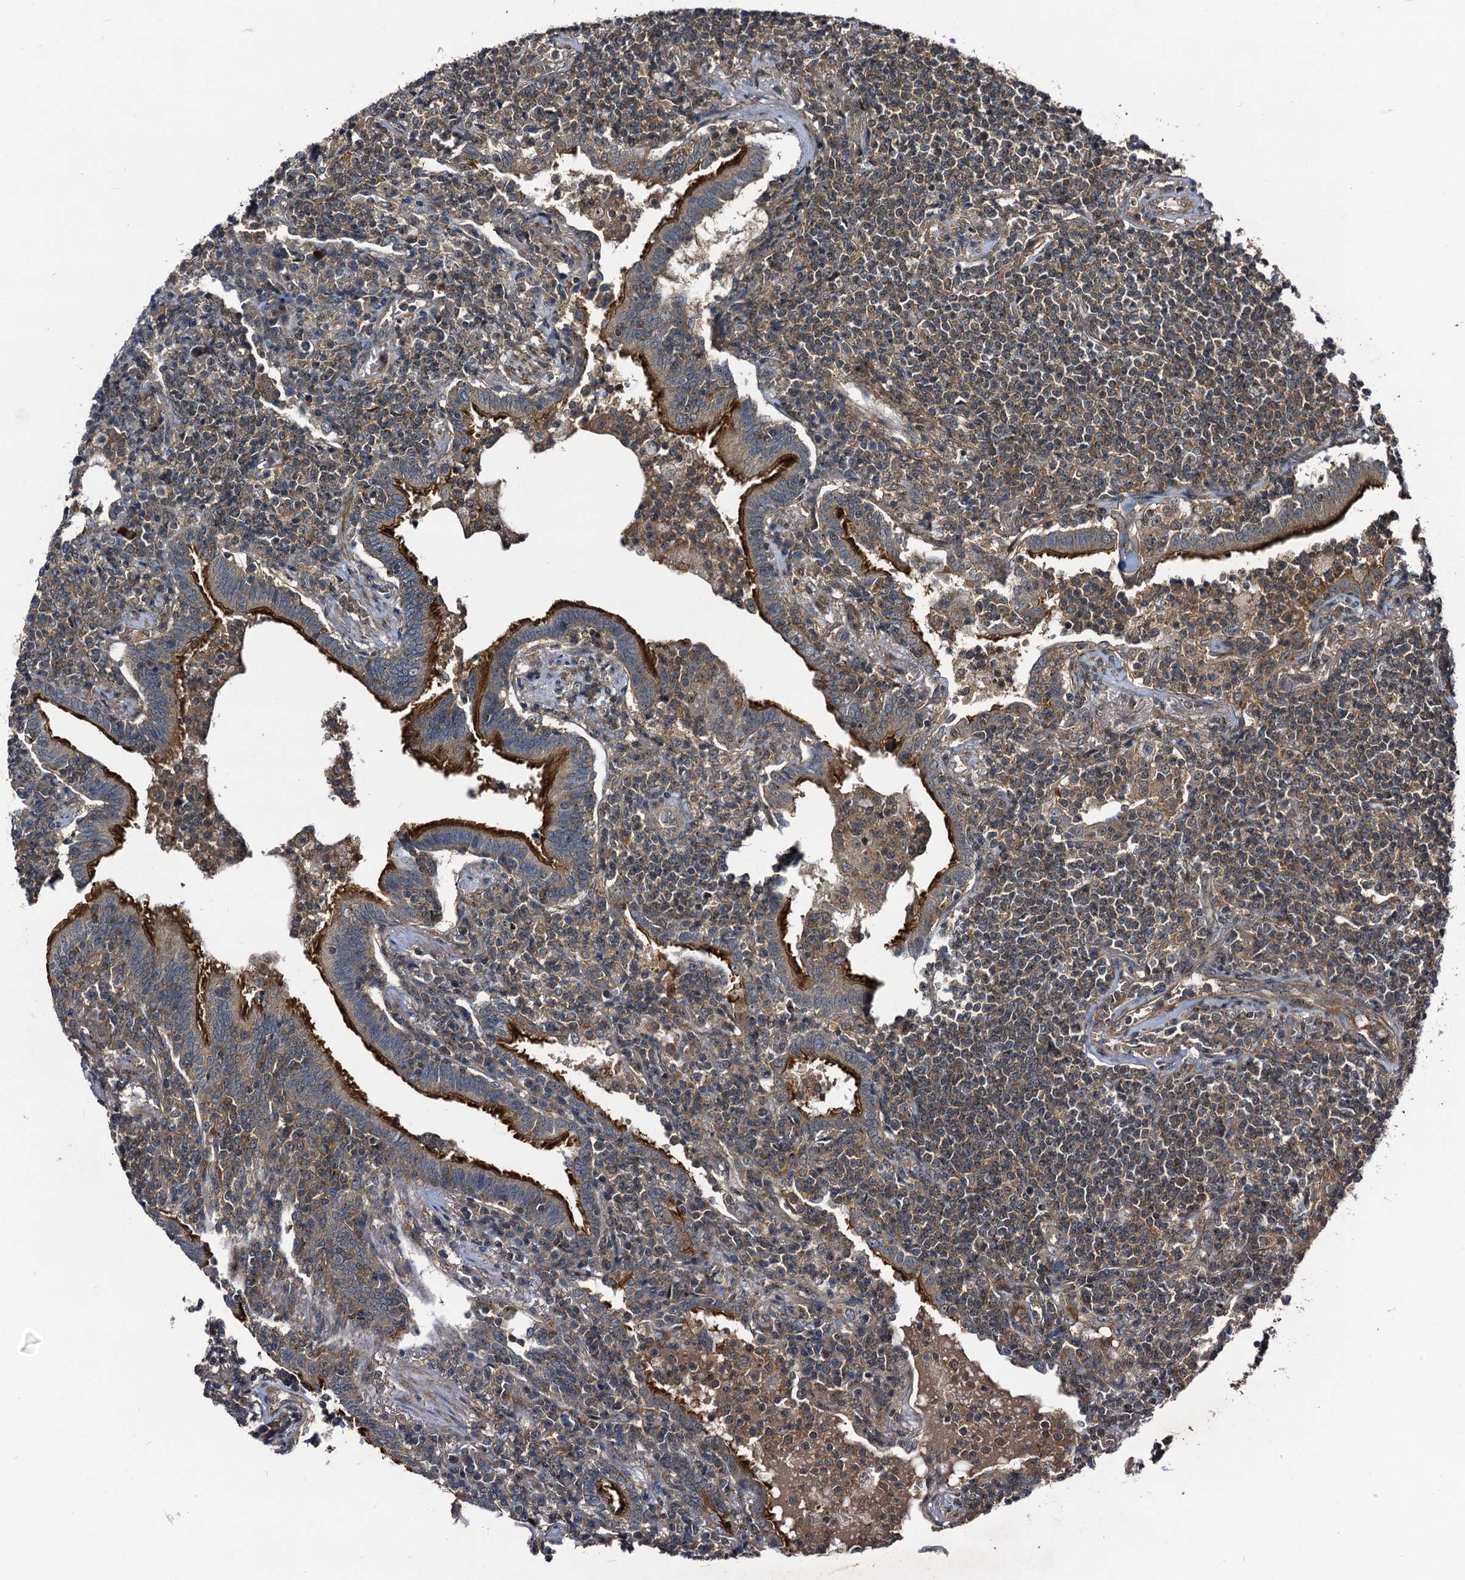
{"staining": {"intensity": "moderate", "quantity": ">75%", "location": "cytoplasmic/membranous"}, "tissue": "lymphoma", "cell_type": "Tumor cells", "image_type": "cancer", "snomed": [{"axis": "morphology", "description": "Malignant lymphoma, non-Hodgkin's type, Low grade"}, {"axis": "topography", "description": "Lung"}], "caption": "Immunohistochemical staining of malignant lymphoma, non-Hodgkin's type (low-grade) exhibits medium levels of moderate cytoplasmic/membranous protein positivity in approximately >75% of tumor cells. (Stains: DAB (3,3'-diaminobenzidine) in brown, nuclei in blue, Microscopy: brightfield microscopy at high magnification).", "gene": "KXD1", "patient": {"sex": "female", "age": 71}}